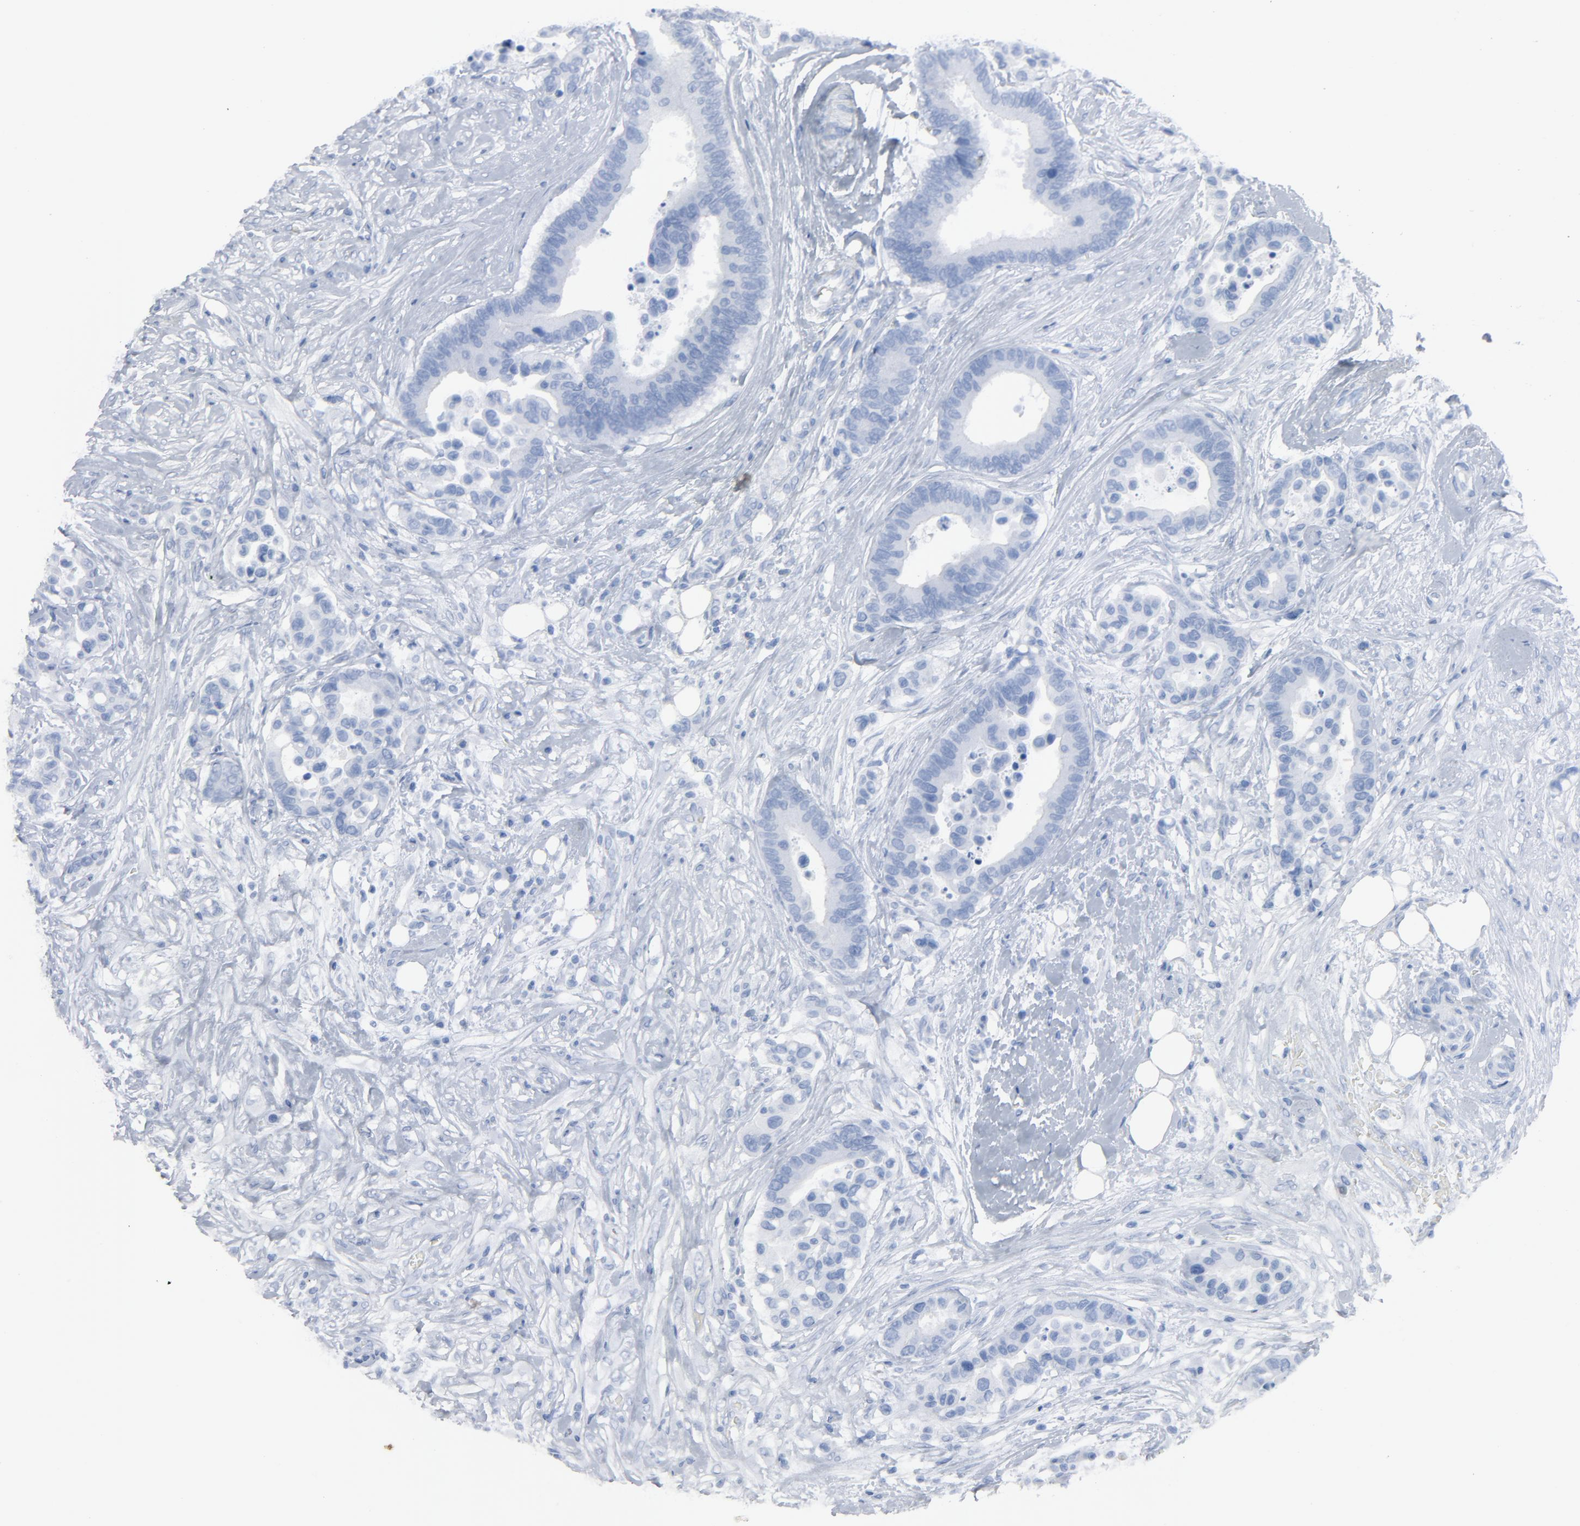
{"staining": {"intensity": "negative", "quantity": "none", "location": "none"}, "tissue": "colorectal cancer", "cell_type": "Tumor cells", "image_type": "cancer", "snomed": [{"axis": "morphology", "description": "Adenocarcinoma, NOS"}, {"axis": "topography", "description": "Colon"}], "caption": "Protein analysis of colorectal cancer shows no significant positivity in tumor cells. (DAB (3,3'-diaminobenzidine) IHC with hematoxylin counter stain).", "gene": "C14orf119", "patient": {"sex": "male", "age": 82}}